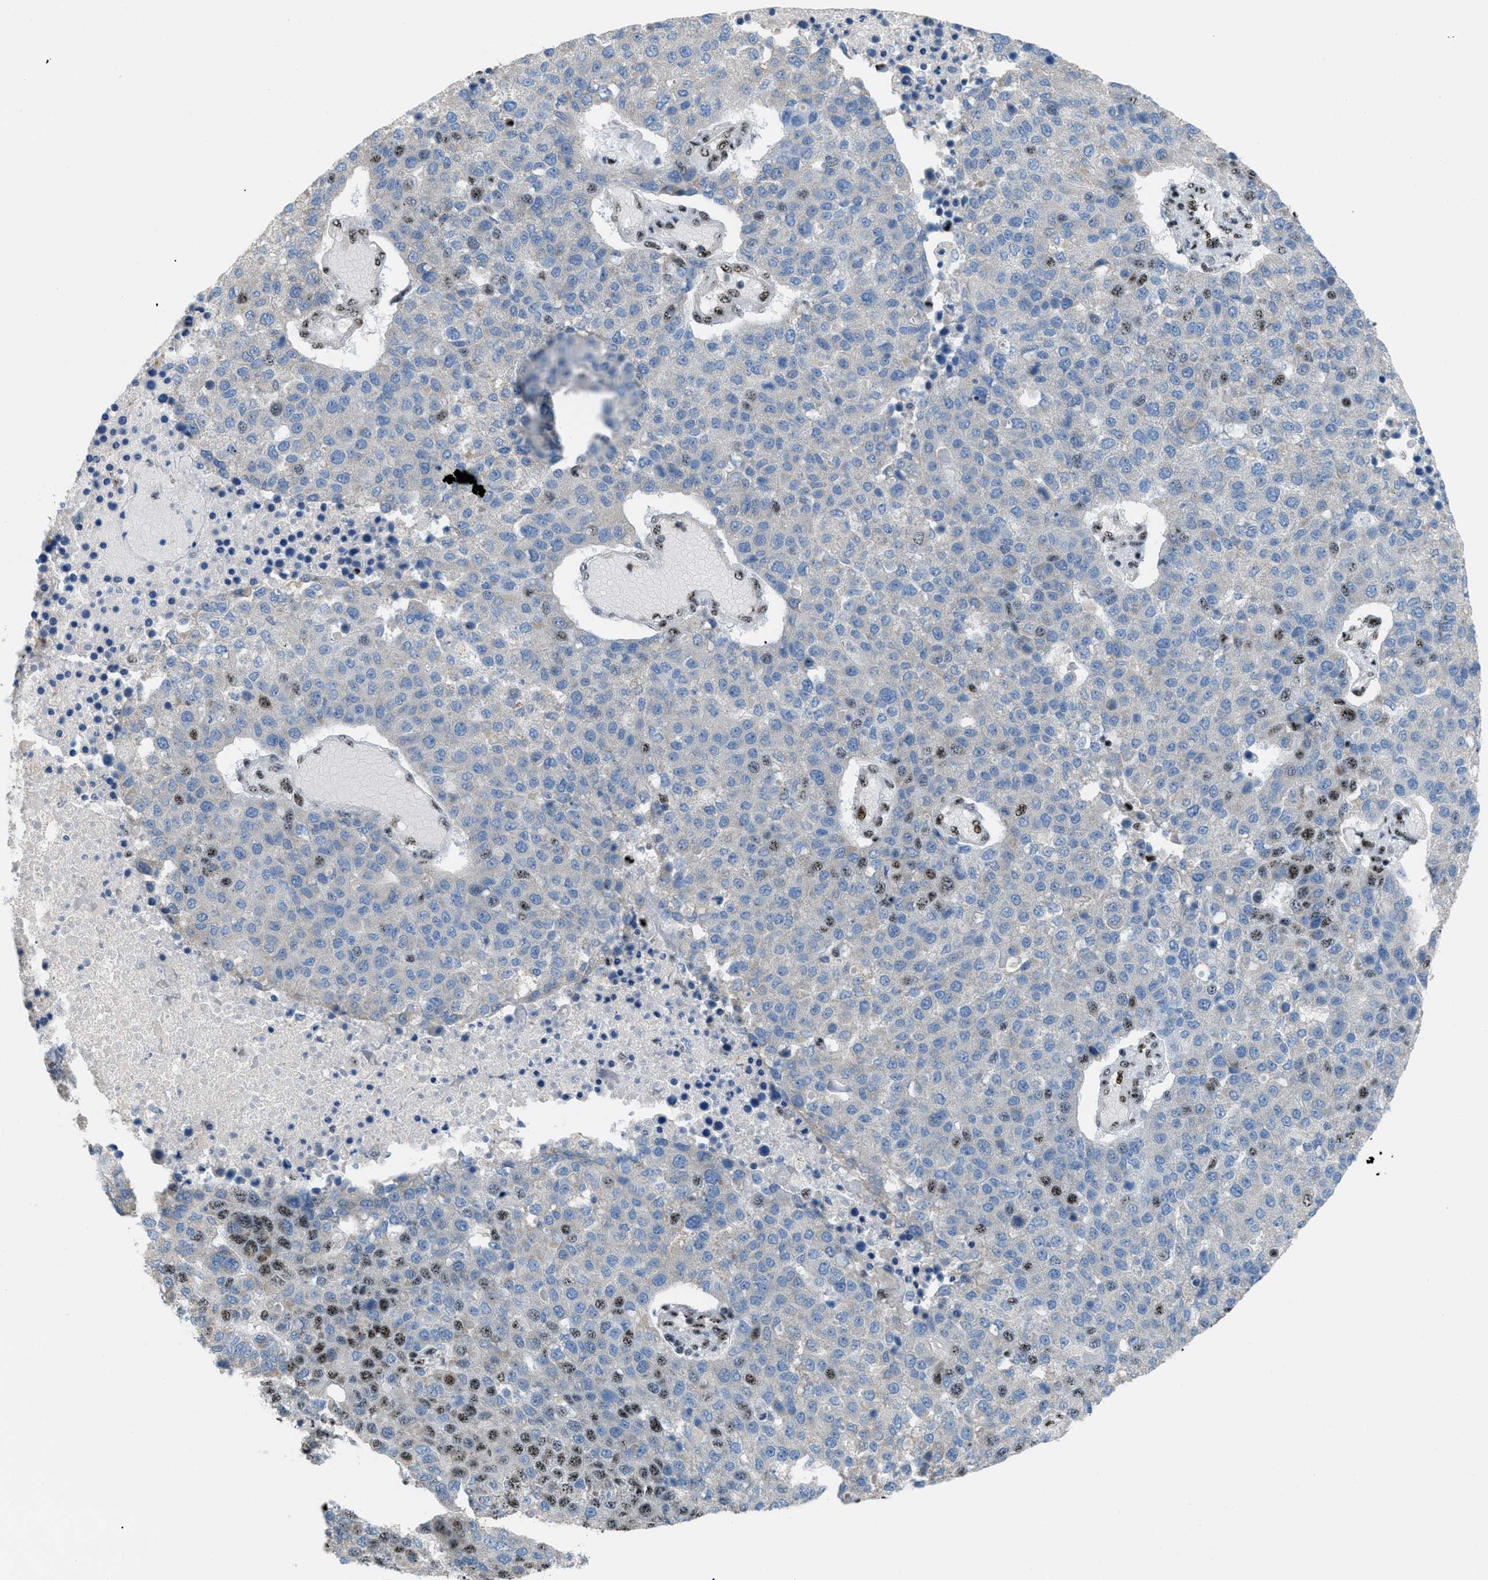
{"staining": {"intensity": "moderate", "quantity": "25%-75%", "location": "nuclear"}, "tissue": "pancreatic cancer", "cell_type": "Tumor cells", "image_type": "cancer", "snomed": [{"axis": "morphology", "description": "Adenocarcinoma, NOS"}, {"axis": "topography", "description": "Pancreas"}], "caption": "Immunohistochemical staining of pancreatic cancer (adenocarcinoma) displays moderate nuclear protein expression in approximately 25%-75% of tumor cells.", "gene": "CDR2", "patient": {"sex": "female", "age": 61}}